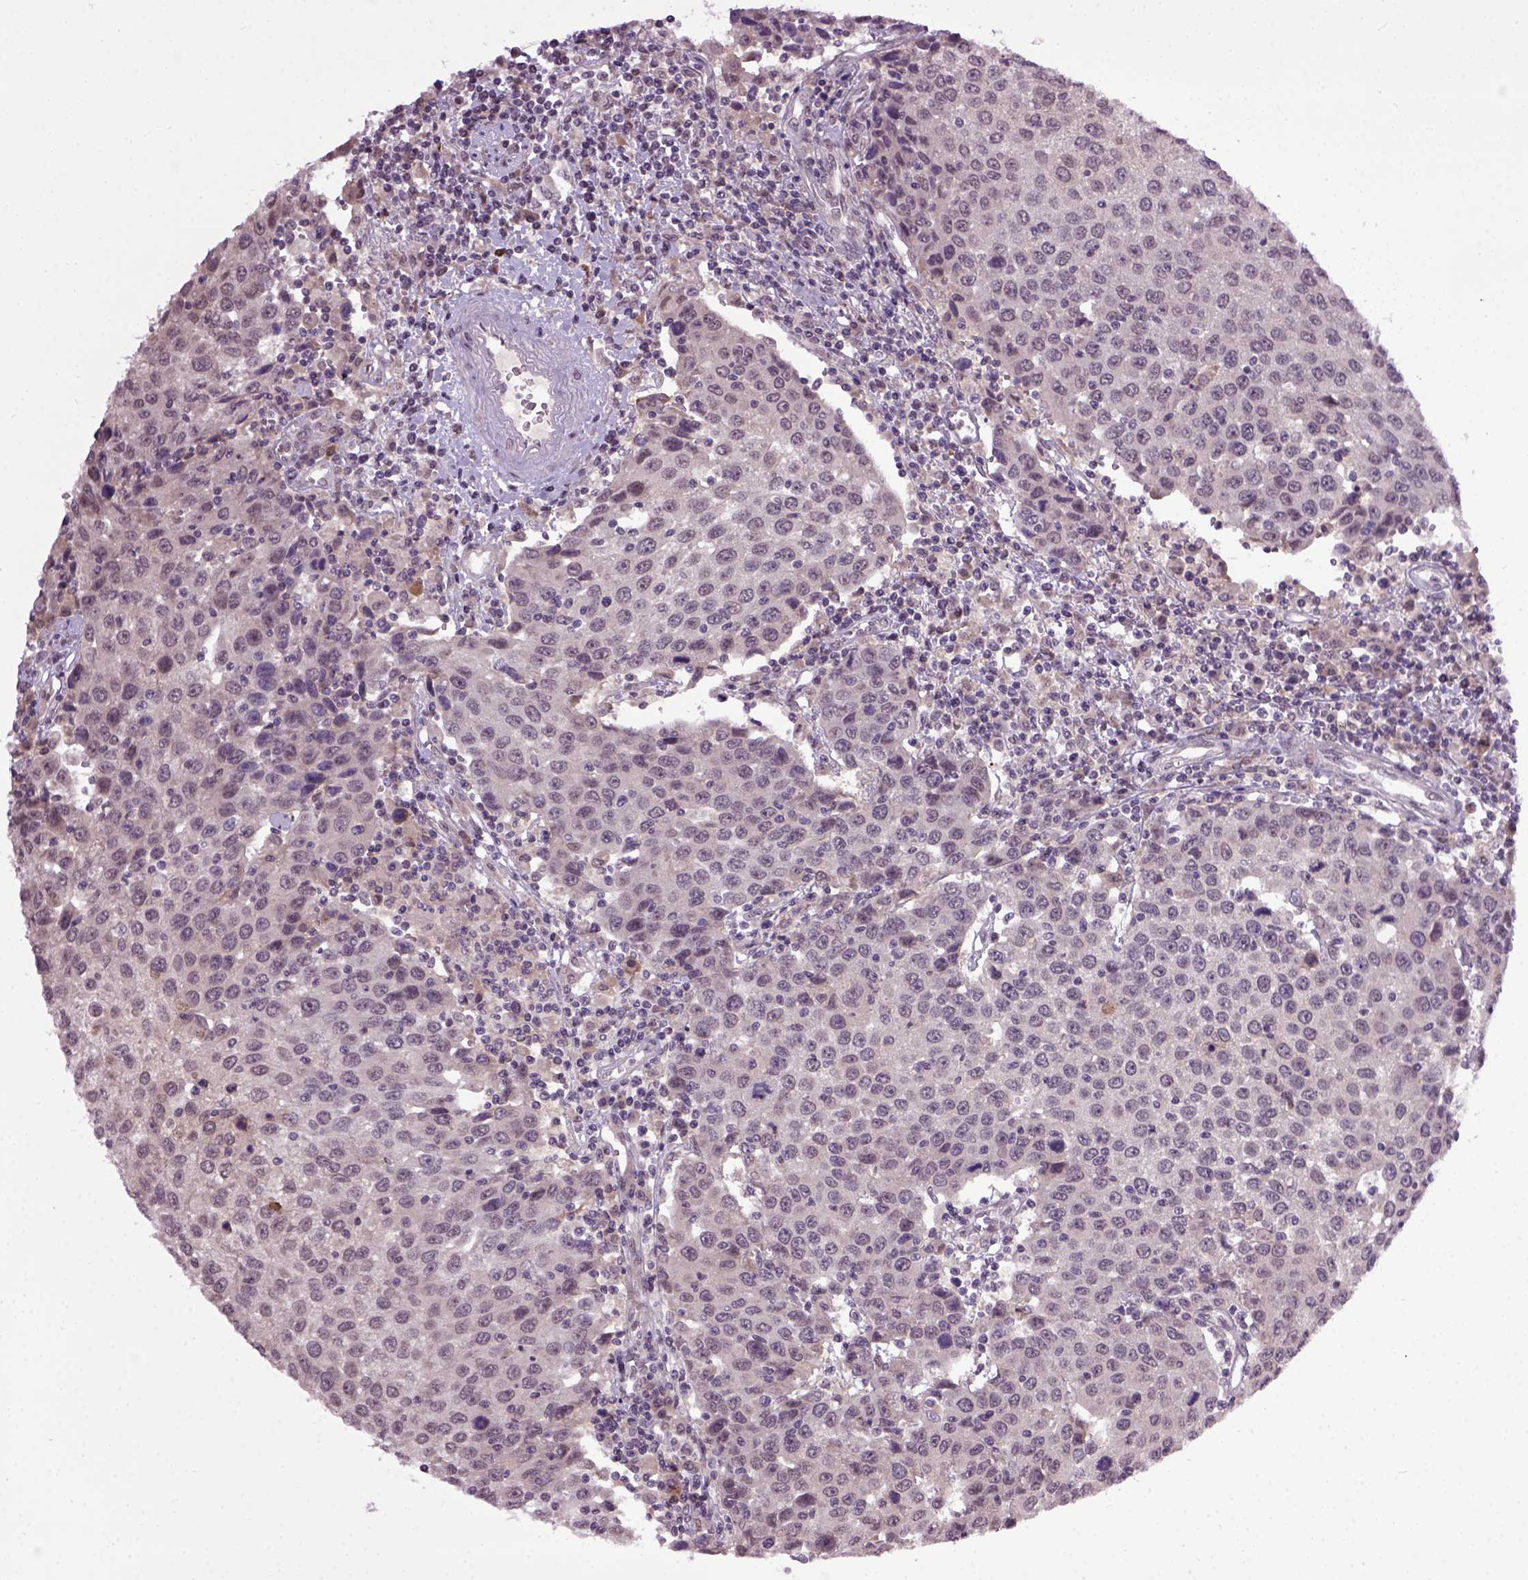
{"staining": {"intensity": "negative", "quantity": "none", "location": "none"}, "tissue": "urothelial cancer", "cell_type": "Tumor cells", "image_type": "cancer", "snomed": [{"axis": "morphology", "description": "Urothelial carcinoma, High grade"}, {"axis": "topography", "description": "Urinary bladder"}], "caption": "IHC histopathology image of human high-grade urothelial carcinoma stained for a protein (brown), which displays no staining in tumor cells.", "gene": "RAB43", "patient": {"sex": "female", "age": 85}}